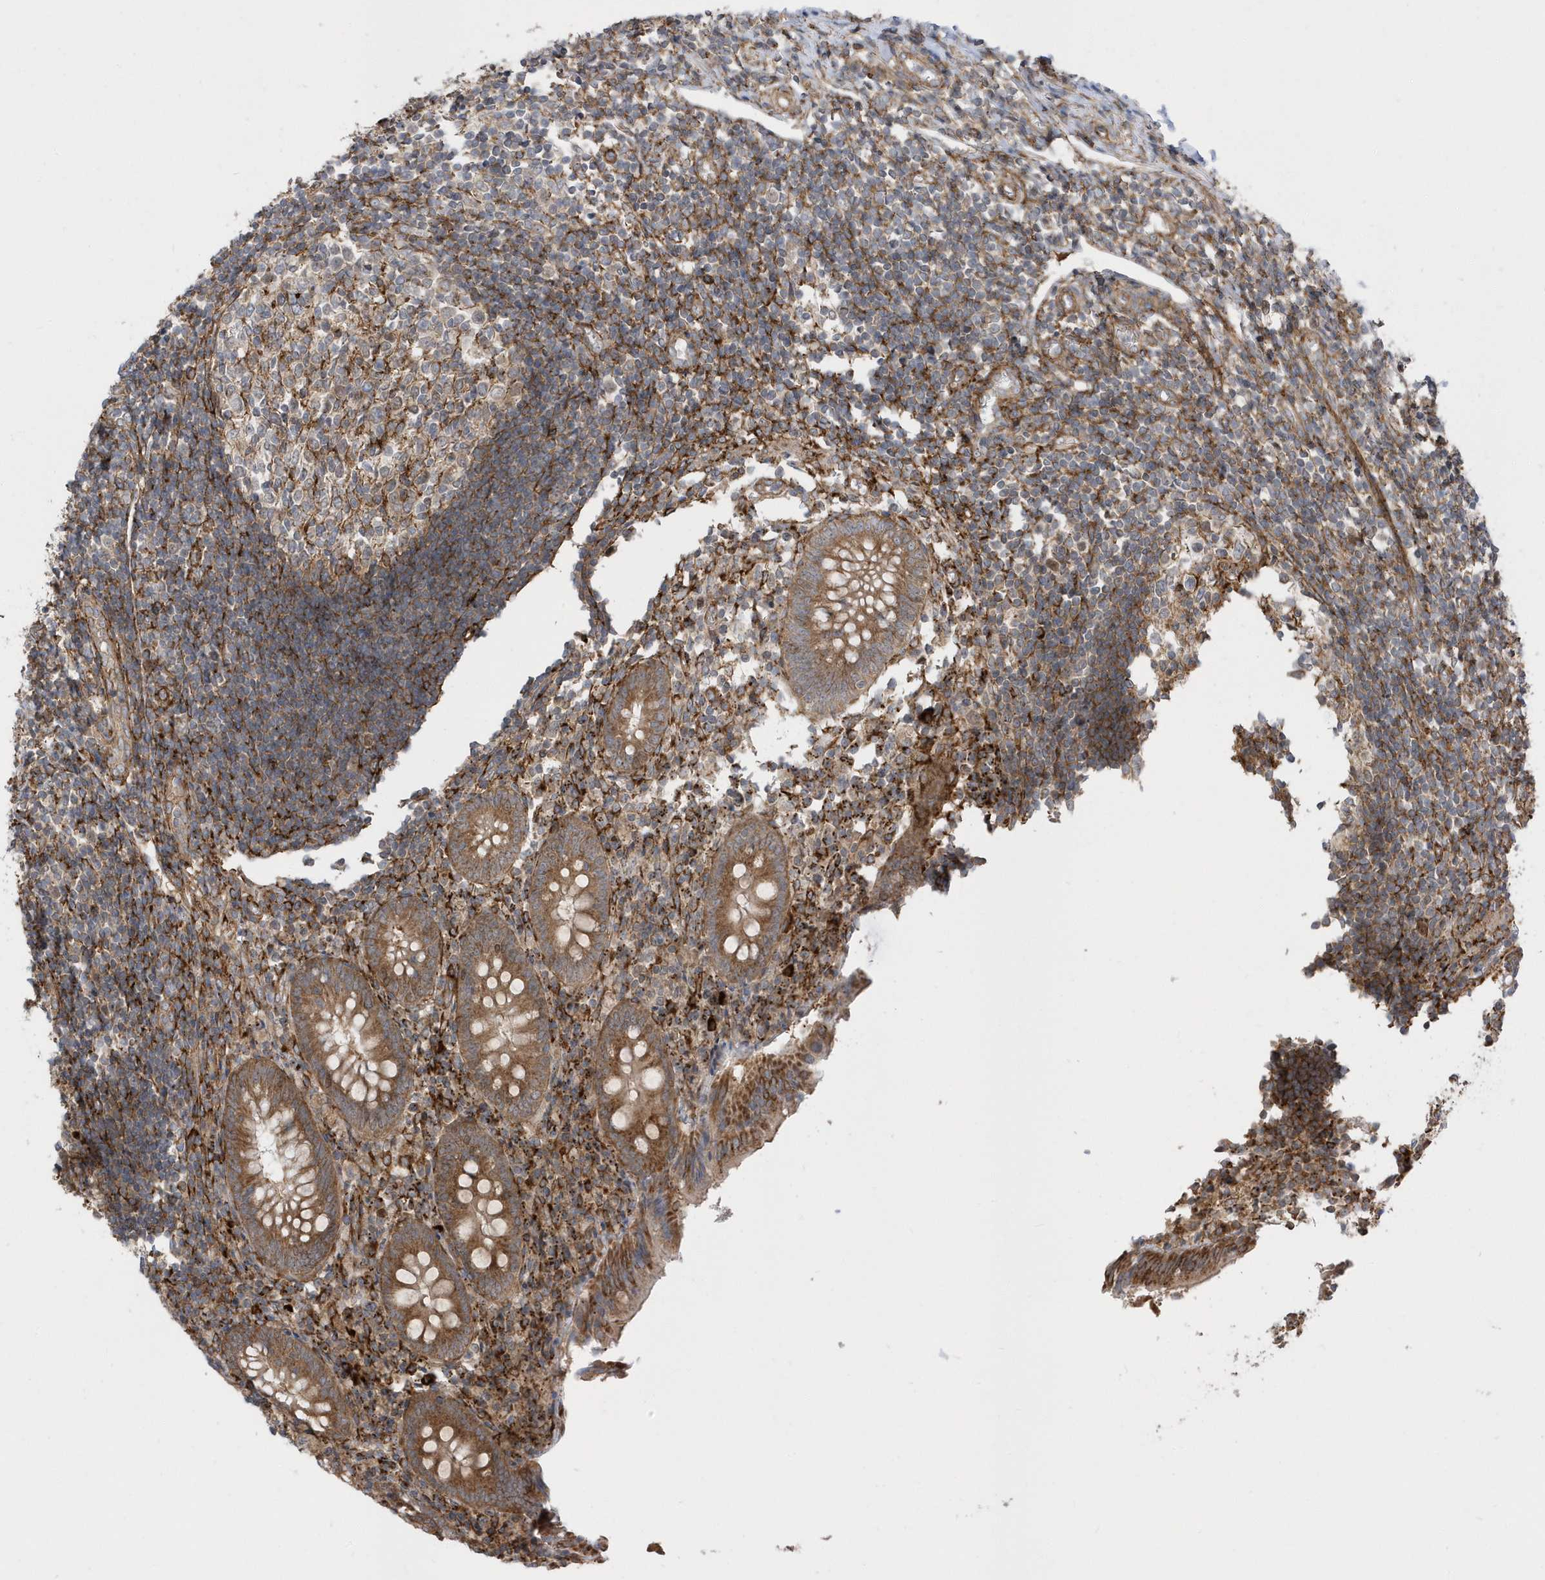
{"staining": {"intensity": "moderate", "quantity": ">75%", "location": "cytoplasmic/membranous"}, "tissue": "appendix", "cell_type": "Glandular cells", "image_type": "normal", "snomed": [{"axis": "morphology", "description": "Normal tissue, NOS"}, {"axis": "topography", "description": "Appendix"}], "caption": "The micrograph displays a brown stain indicating the presence of a protein in the cytoplasmic/membranous of glandular cells in appendix. The staining was performed using DAB to visualize the protein expression in brown, while the nuclei were stained in blue with hematoxylin (Magnification: 20x).", "gene": "HRH4", "patient": {"sex": "female", "age": 17}}